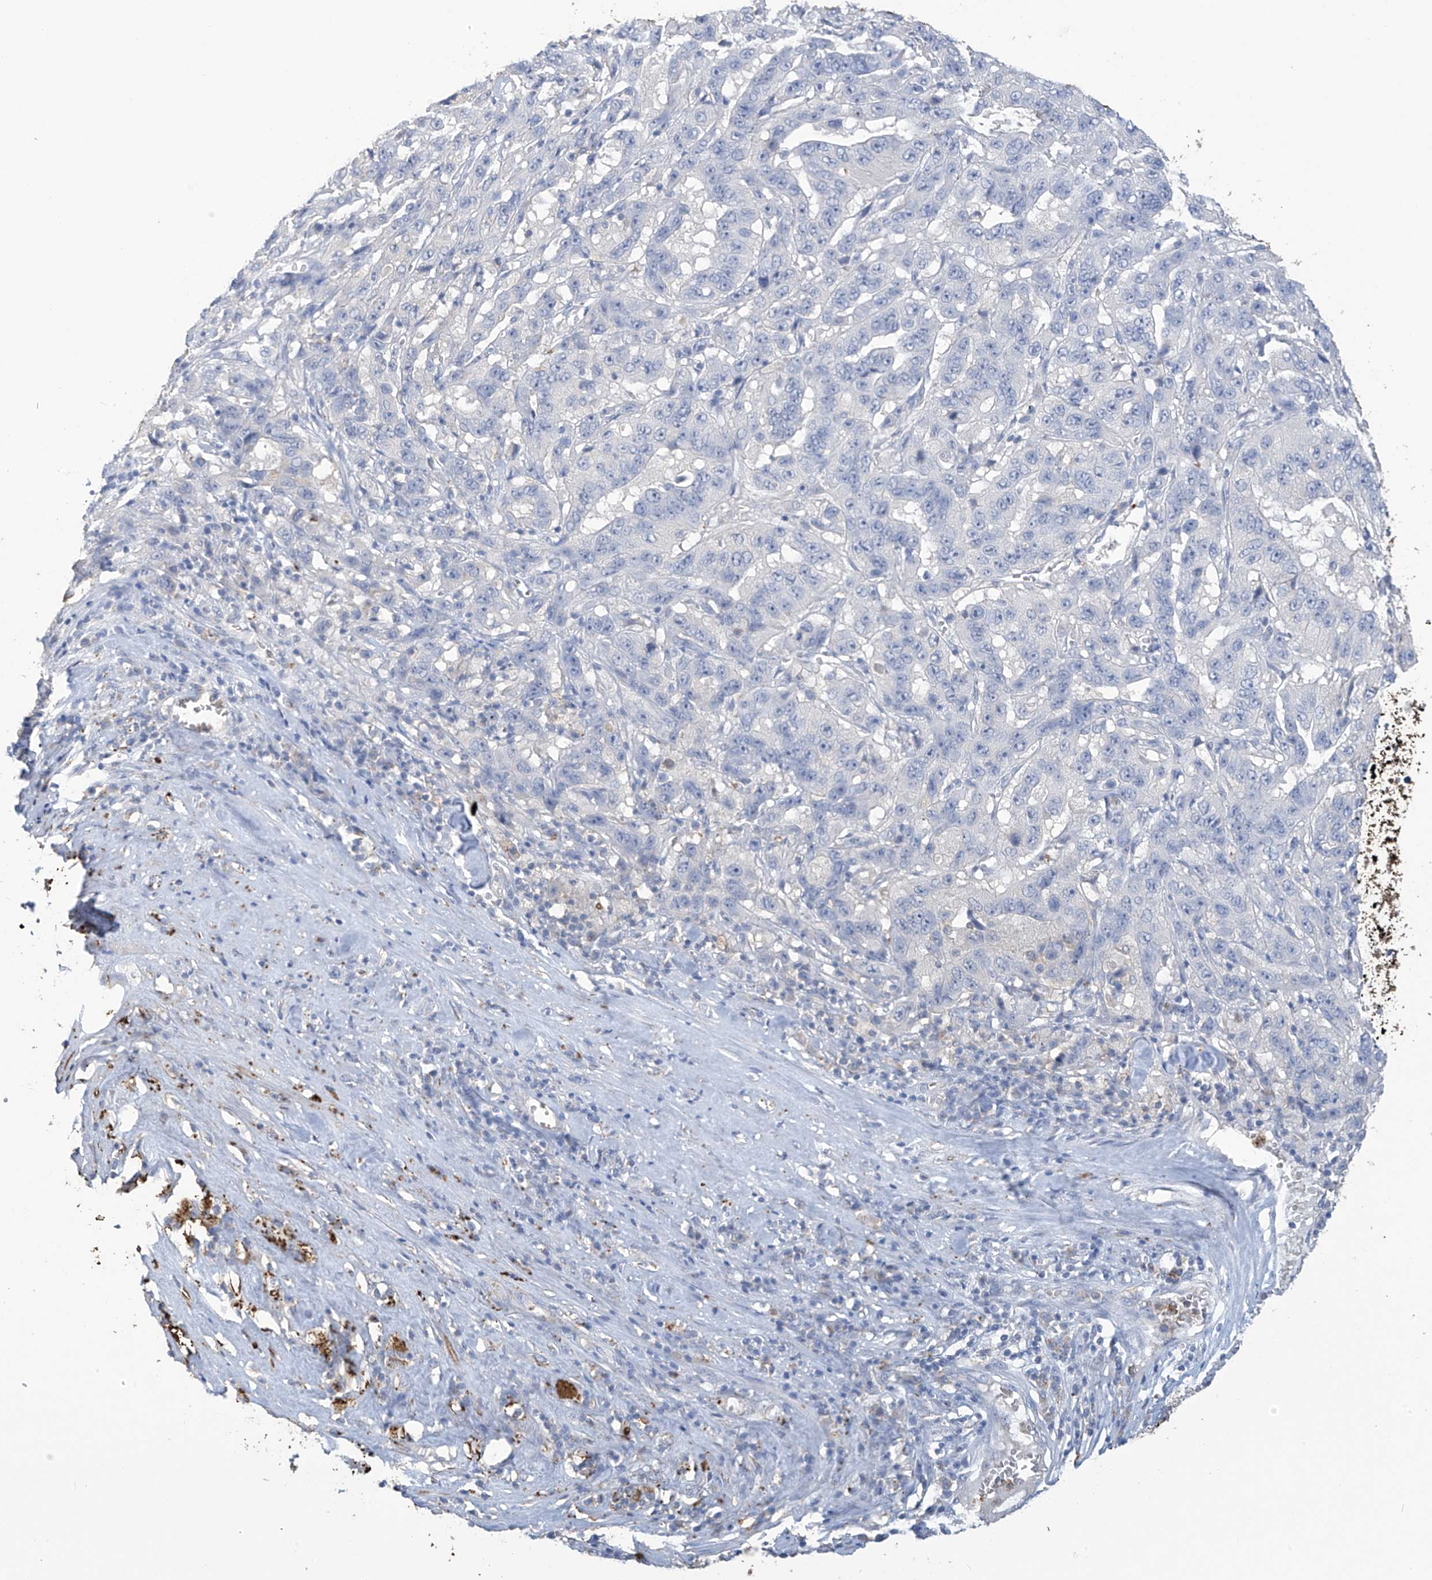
{"staining": {"intensity": "negative", "quantity": "none", "location": "none"}, "tissue": "pancreatic cancer", "cell_type": "Tumor cells", "image_type": "cancer", "snomed": [{"axis": "morphology", "description": "Adenocarcinoma, NOS"}, {"axis": "topography", "description": "Pancreas"}], "caption": "There is no significant positivity in tumor cells of pancreatic adenocarcinoma.", "gene": "OGT", "patient": {"sex": "male", "age": 63}}